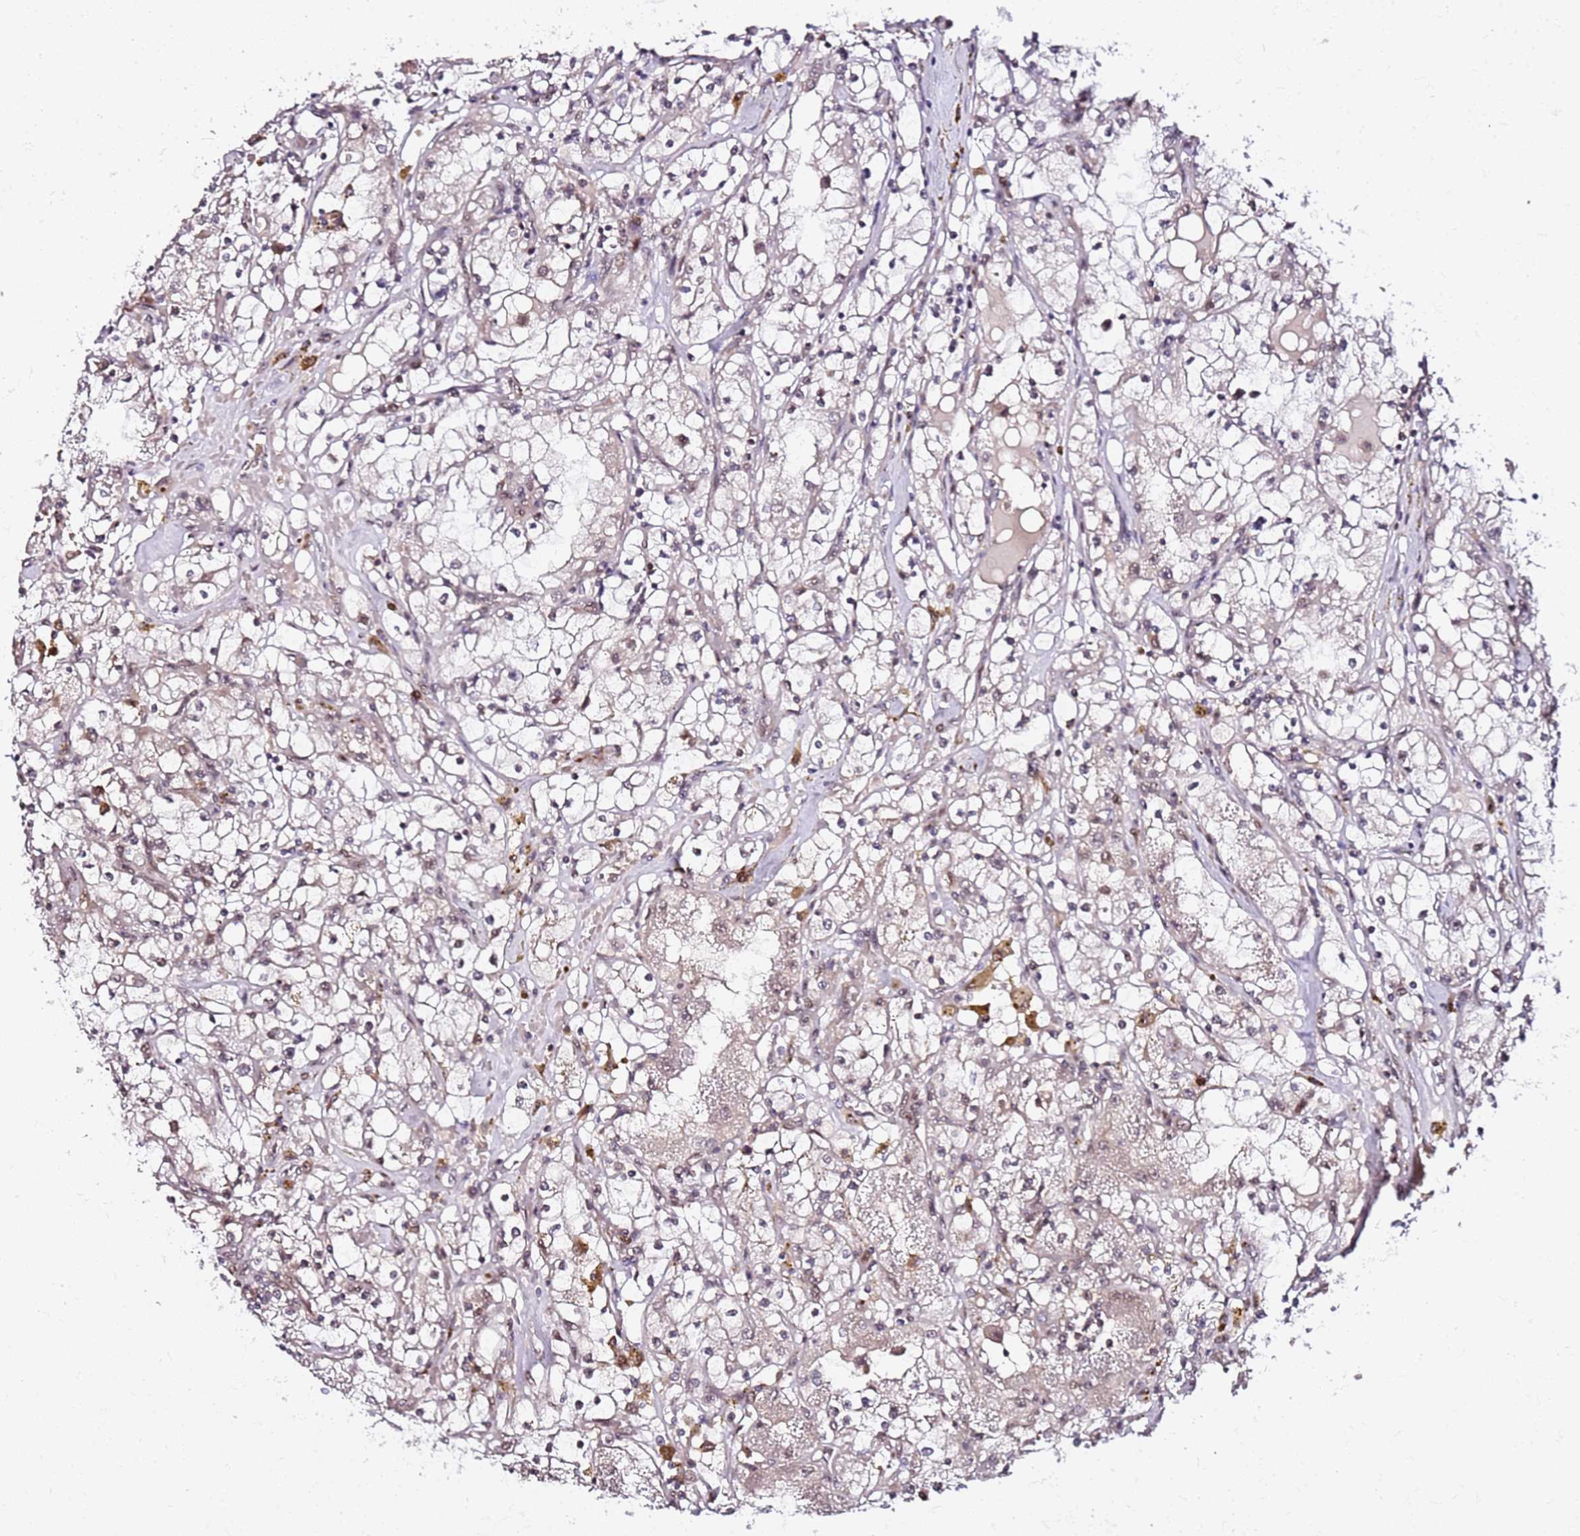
{"staining": {"intensity": "weak", "quantity": "25%-75%", "location": "cytoplasmic/membranous,nuclear"}, "tissue": "renal cancer", "cell_type": "Tumor cells", "image_type": "cancer", "snomed": [{"axis": "morphology", "description": "Adenocarcinoma, NOS"}, {"axis": "topography", "description": "Kidney"}], "caption": "Immunohistochemistry (DAB) staining of human renal cancer exhibits weak cytoplasmic/membranous and nuclear protein positivity in approximately 25%-75% of tumor cells. The protein is stained brown, and the nuclei are stained in blue (DAB IHC with brightfield microscopy, high magnification).", "gene": "RGS18", "patient": {"sex": "male", "age": 56}}